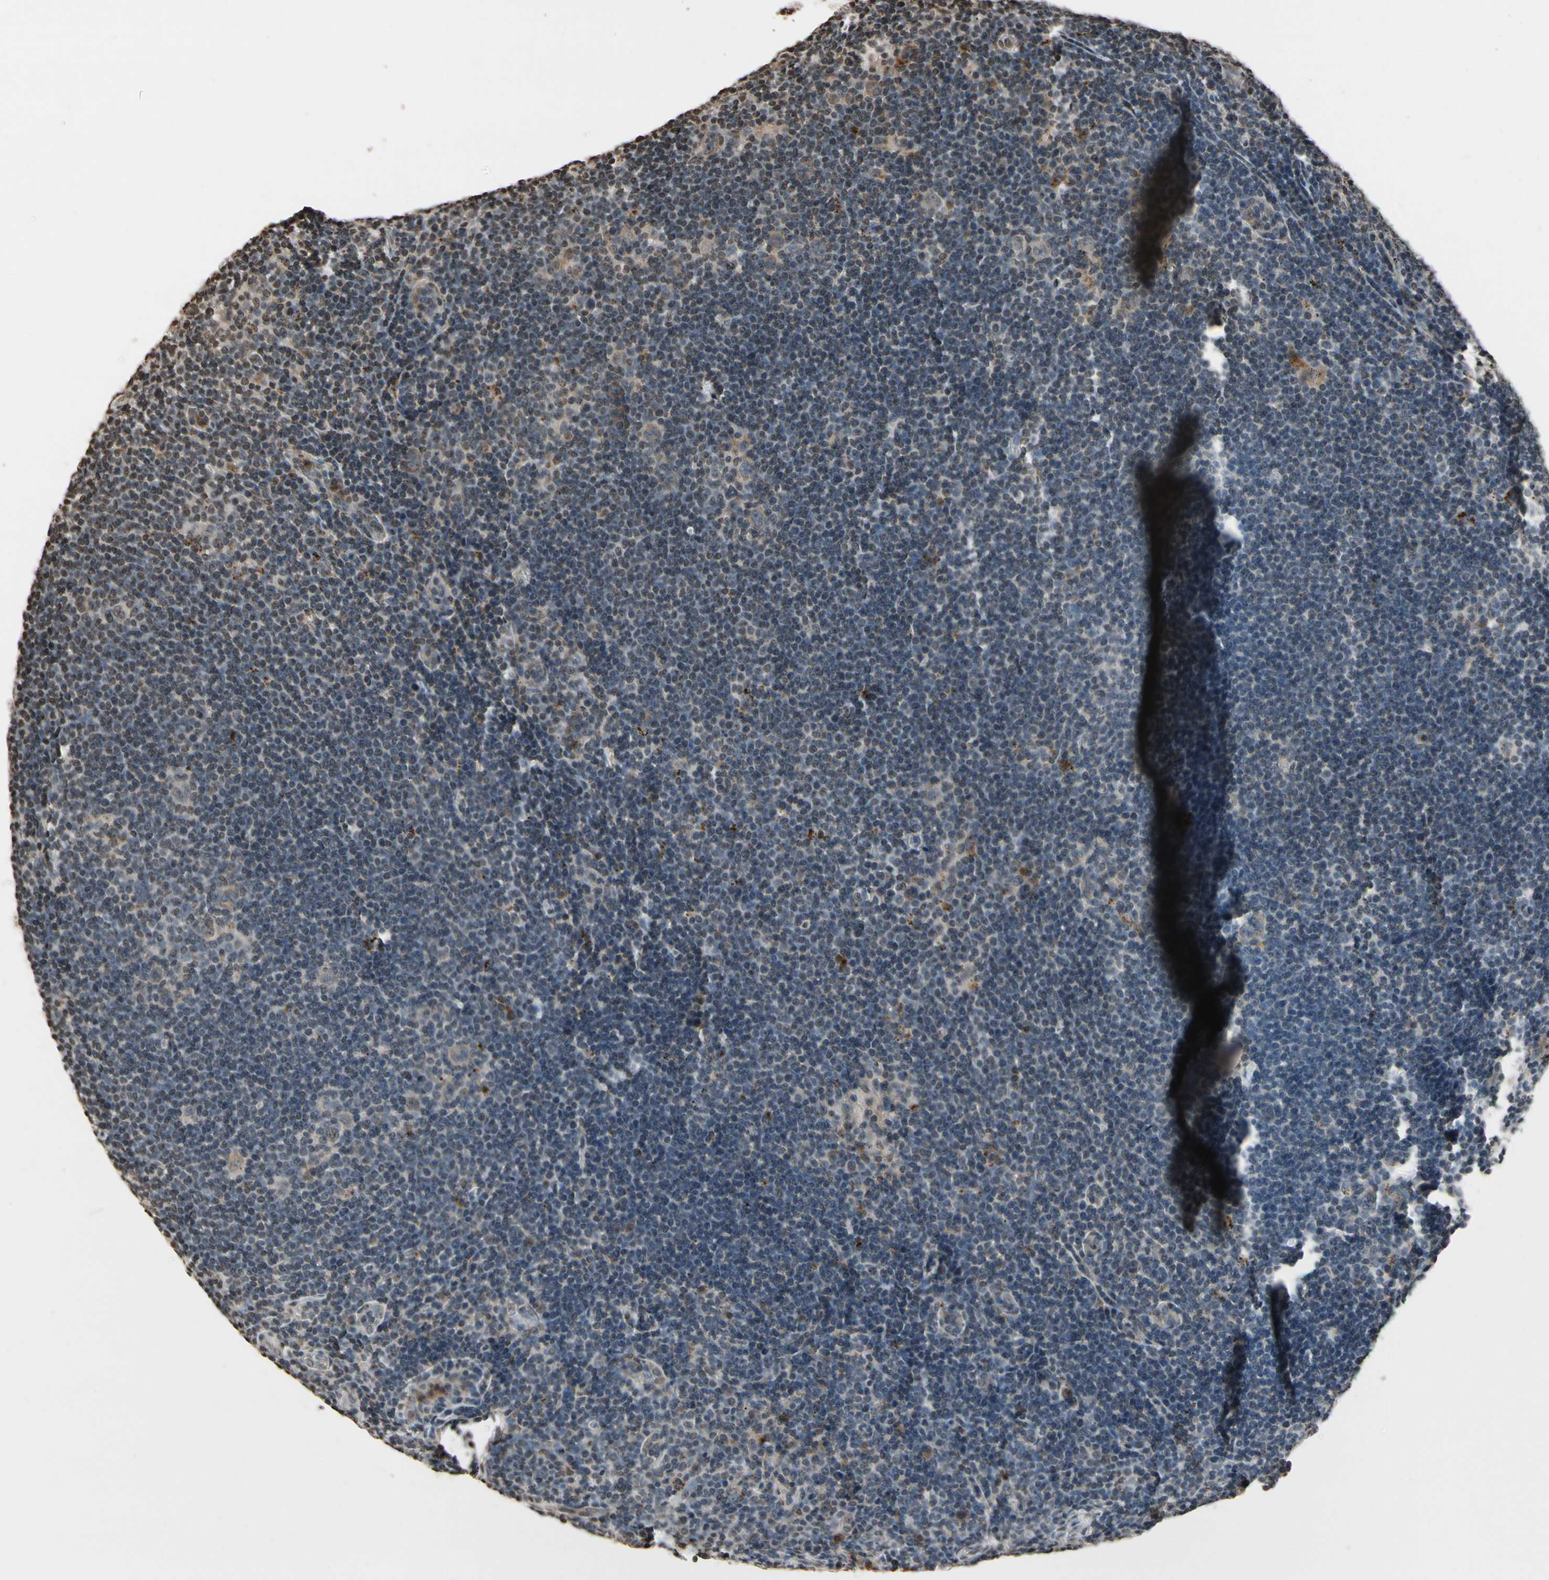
{"staining": {"intensity": "weak", "quantity": "25%-75%", "location": "cytoplasmic/membranous"}, "tissue": "lymphoma", "cell_type": "Tumor cells", "image_type": "cancer", "snomed": [{"axis": "morphology", "description": "Hodgkin's disease, NOS"}, {"axis": "topography", "description": "Lymph node"}], "caption": "Immunohistochemical staining of lymphoma demonstrates low levels of weak cytoplasmic/membranous protein expression in about 25%-75% of tumor cells. (DAB IHC, brown staining for protein, blue staining for nuclei).", "gene": "HIPK2", "patient": {"sex": "female", "age": 57}}